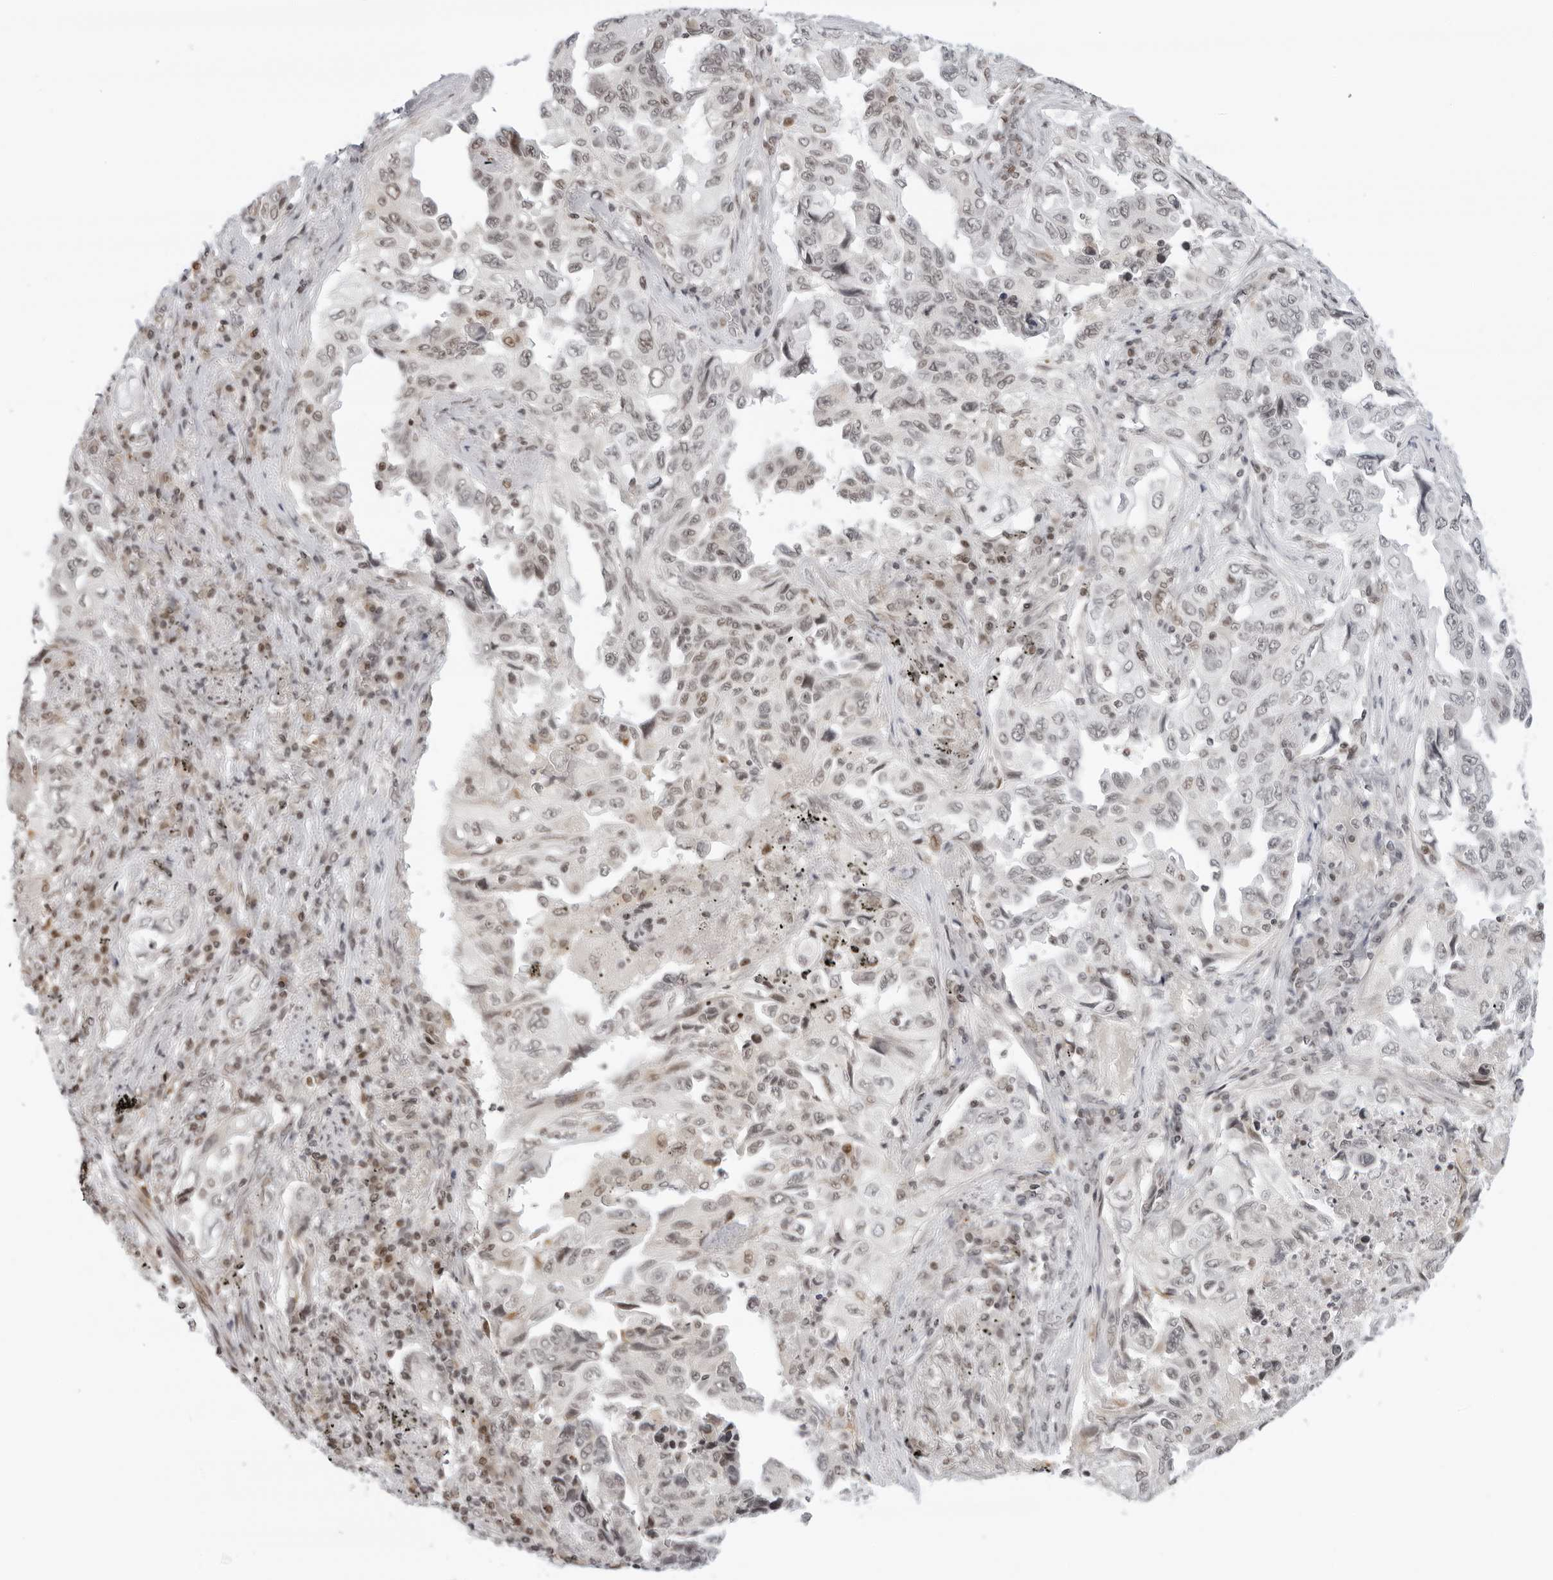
{"staining": {"intensity": "weak", "quantity": "25%-75%", "location": "nuclear"}, "tissue": "lung cancer", "cell_type": "Tumor cells", "image_type": "cancer", "snomed": [{"axis": "morphology", "description": "Adenocarcinoma, NOS"}, {"axis": "topography", "description": "Lung"}], "caption": "Brown immunohistochemical staining in adenocarcinoma (lung) demonstrates weak nuclear positivity in about 25%-75% of tumor cells. (DAB = brown stain, brightfield microscopy at high magnification).", "gene": "MSH6", "patient": {"sex": "female", "age": 51}}